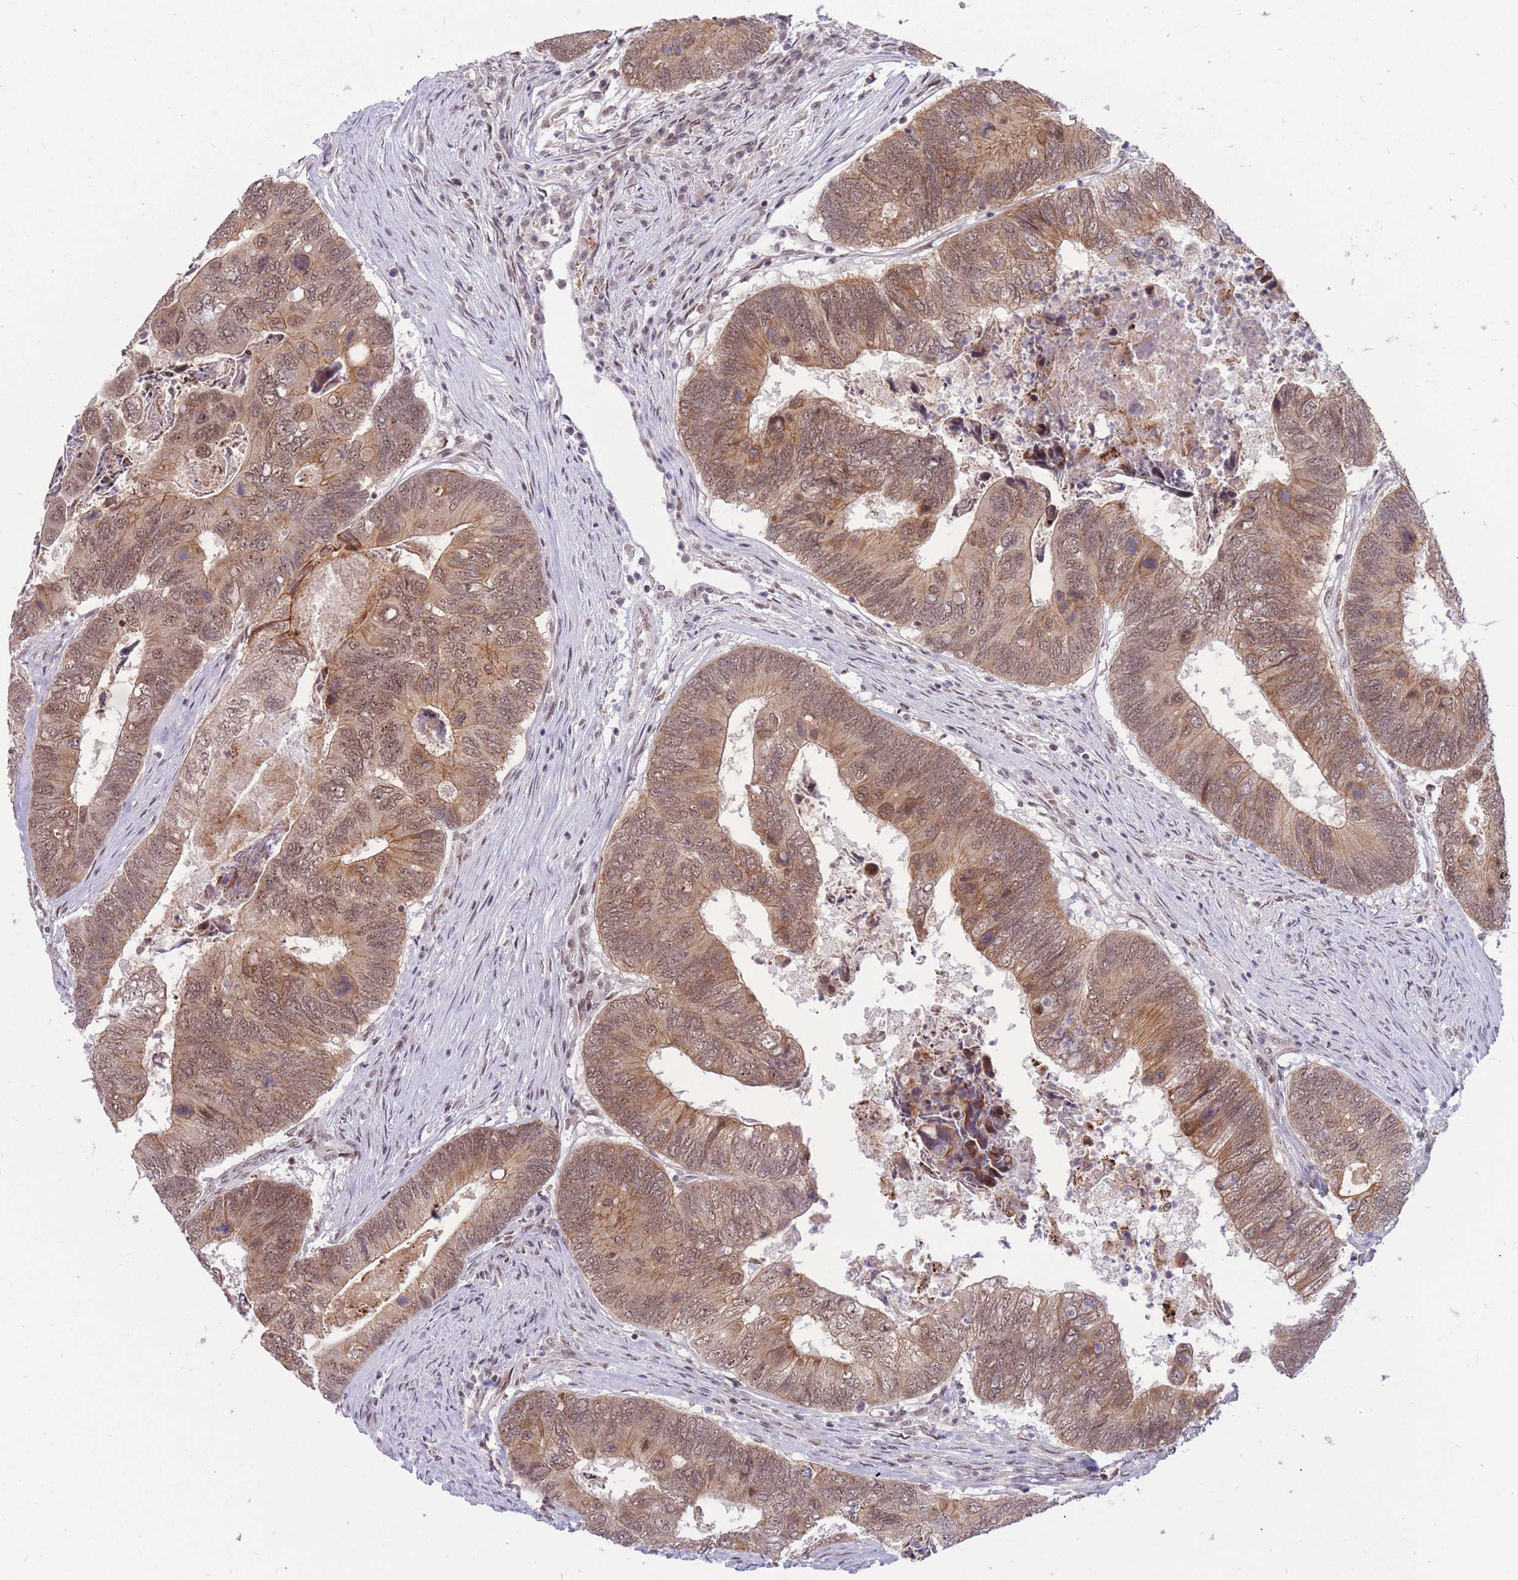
{"staining": {"intensity": "moderate", "quantity": ">75%", "location": "cytoplasmic/membranous,nuclear"}, "tissue": "colorectal cancer", "cell_type": "Tumor cells", "image_type": "cancer", "snomed": [{"axis": "morphology", "description": "Adenocarcinoma, NOS"}, {"axis": "topography", "description": "Colon"}], "caption": "Immunohistochemical staining of colorectal cancer (adenocarcinoma) reveals moderate cytoplasmic/membranous and nuclear protein positivity in about >75% of tumor cells. The staining is performed using DAB (3,3'-diaminobenzidine) brown chromogen to label protein expression. The nuclei are counter-stained blue using hematoxylin.", "gene": "TARBP2", "patient": {"sex": "female", "age": 67}}